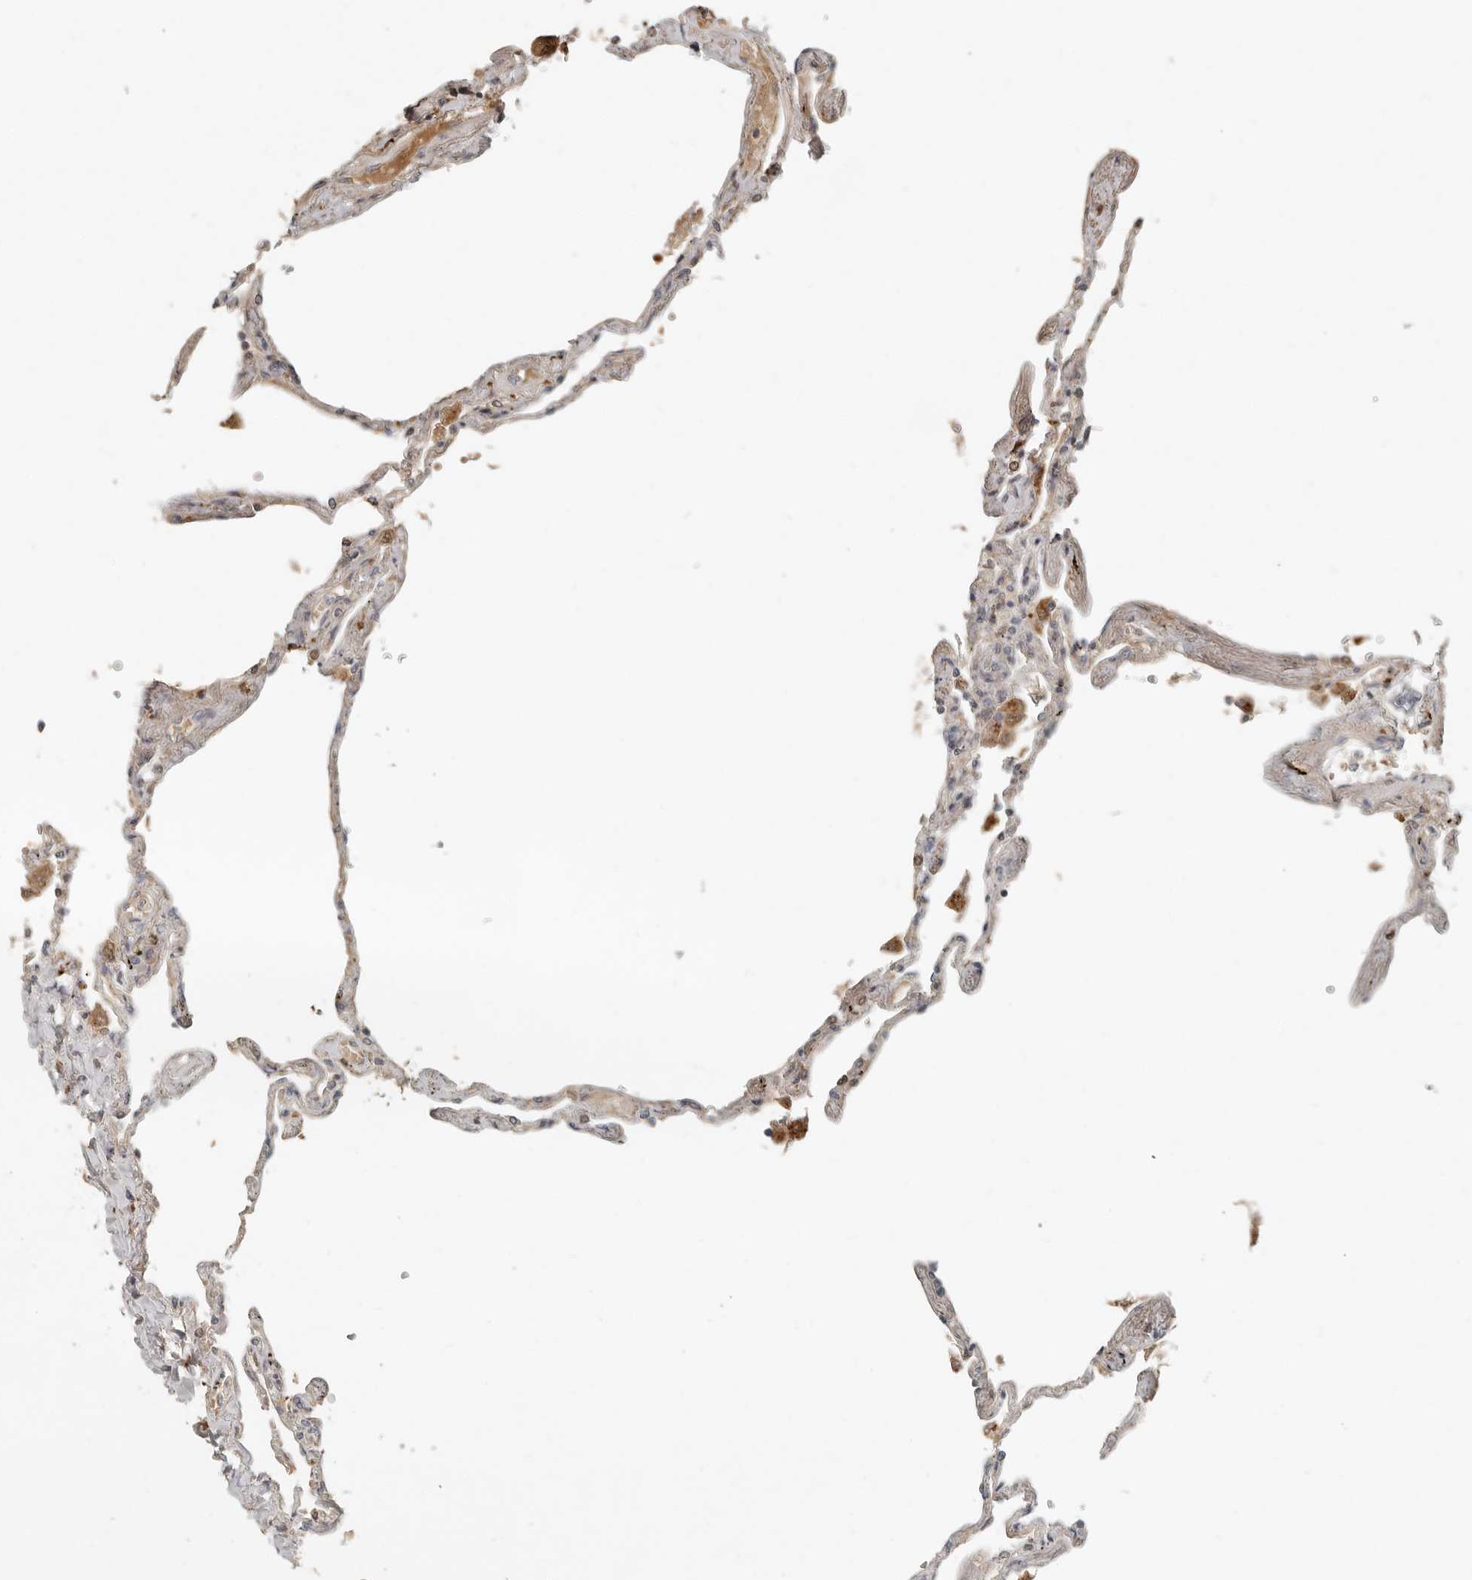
{"staining": {"intensity": "weak", "quantity": "<25%", "location": "cytoplasmic/membranous"}, "tissue": "lung", "cell_type": "Alveolar cells", "image_type": "normal", "snomed": [{"axis": "morphology", "description": "Normal tissue, NOS"}, {"axis": "topography", "description": "Lung"}], "caption": "Lung stained for a protein using immunohistochemistry (IHC) reveals no expression alveolar cells.", "gene": "KLHL38", "patient": {"sex": "female", "age": 67}}